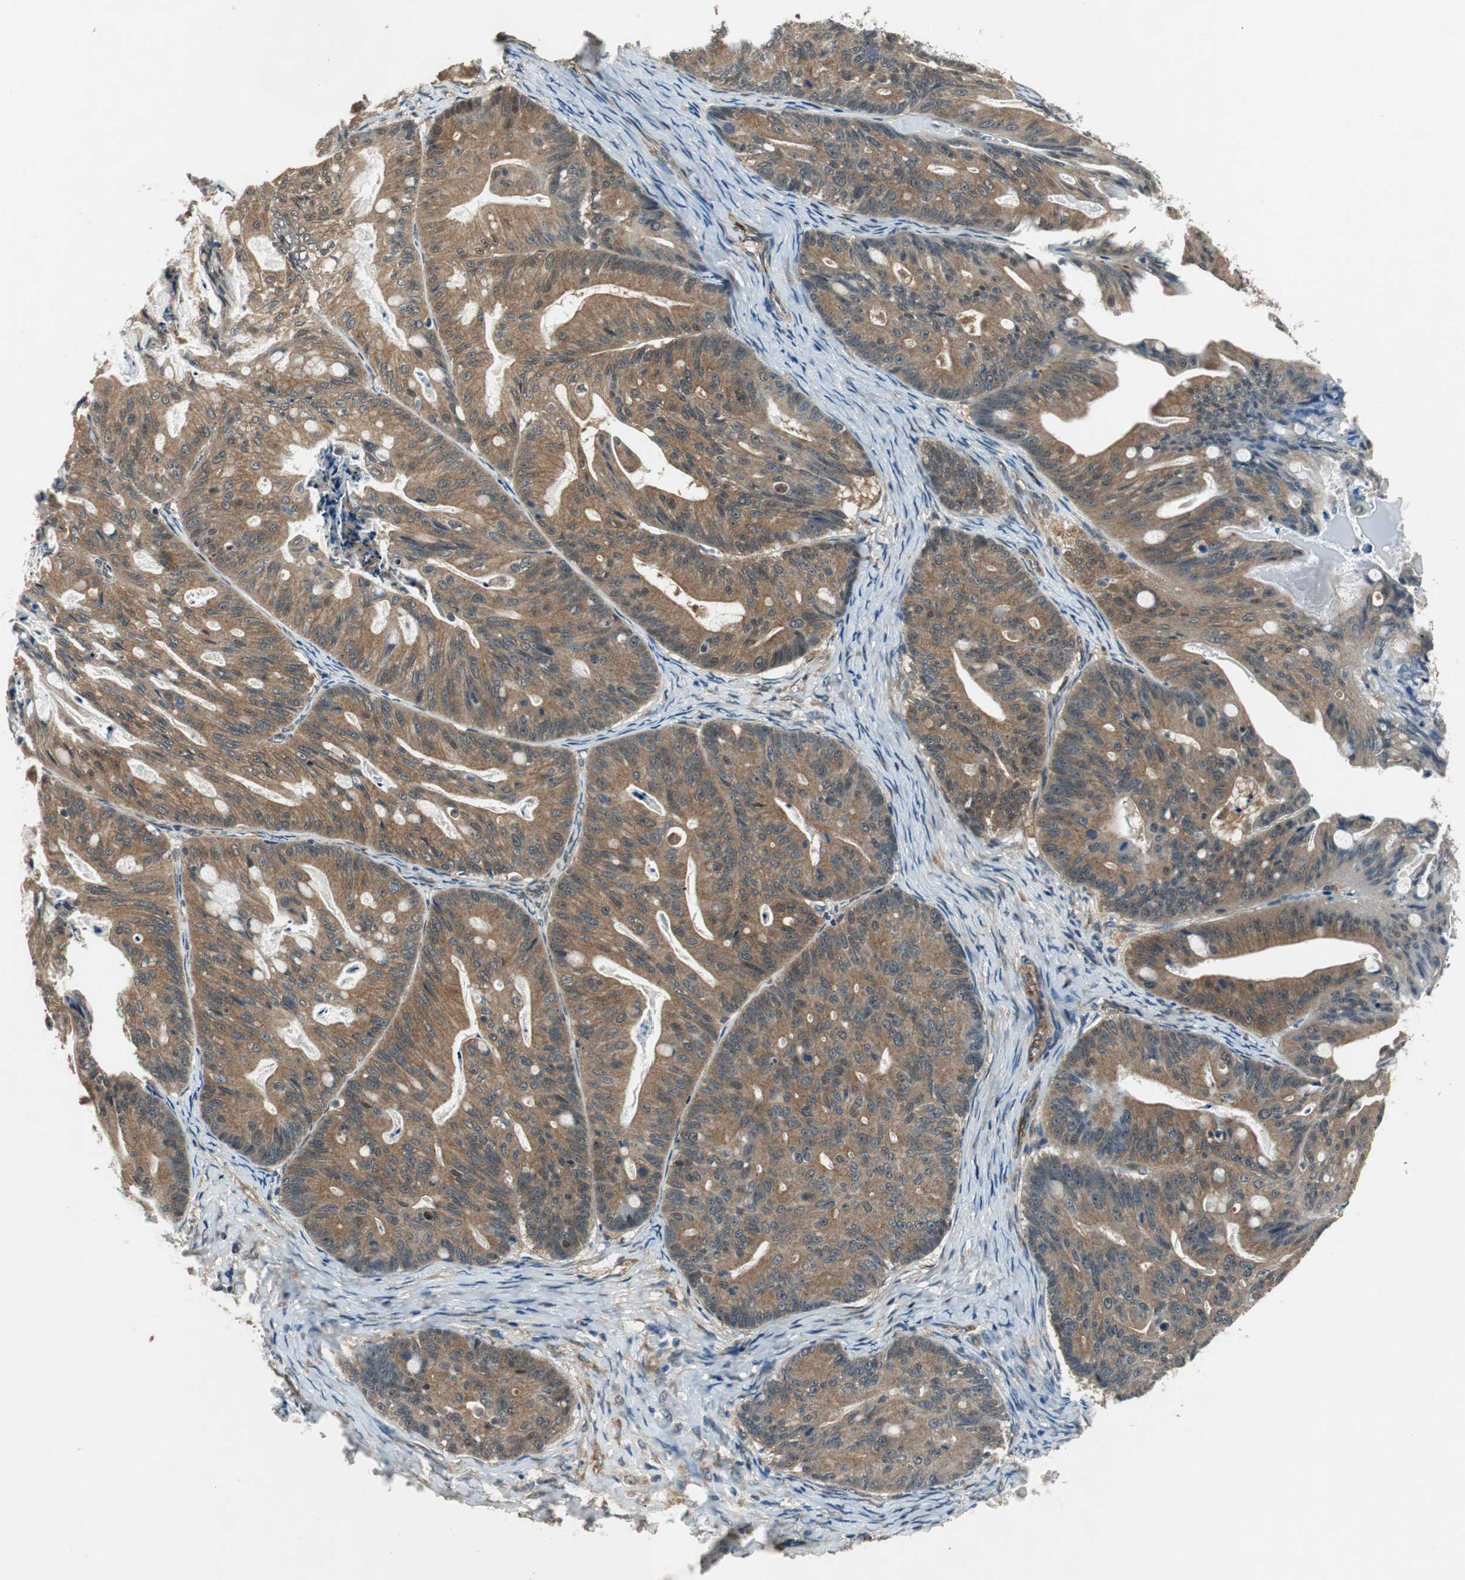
{"staining": {"intensity": "moderate", "quantity": ">75%", "location": "cytoplasmic/membranous"}, "tissue": "ovarian cancer", "cell_type": "Tumor cells", "image_type": "cancer", "snomed": [{"axis": "morphology", "description": "Cystadenocarcinoma, mucinous, NOS"}, {"axis": "topography", "description": "Ovary"}], "caption": "Protein expression analysis of human ovarian mucinous cystadenocarcinoma reveals moderate cytoplasmic/membranous expression in approximately >75% of tumor cells.", "gene": "PSMB4", "patient": {"sex": "female", "age": 36}}